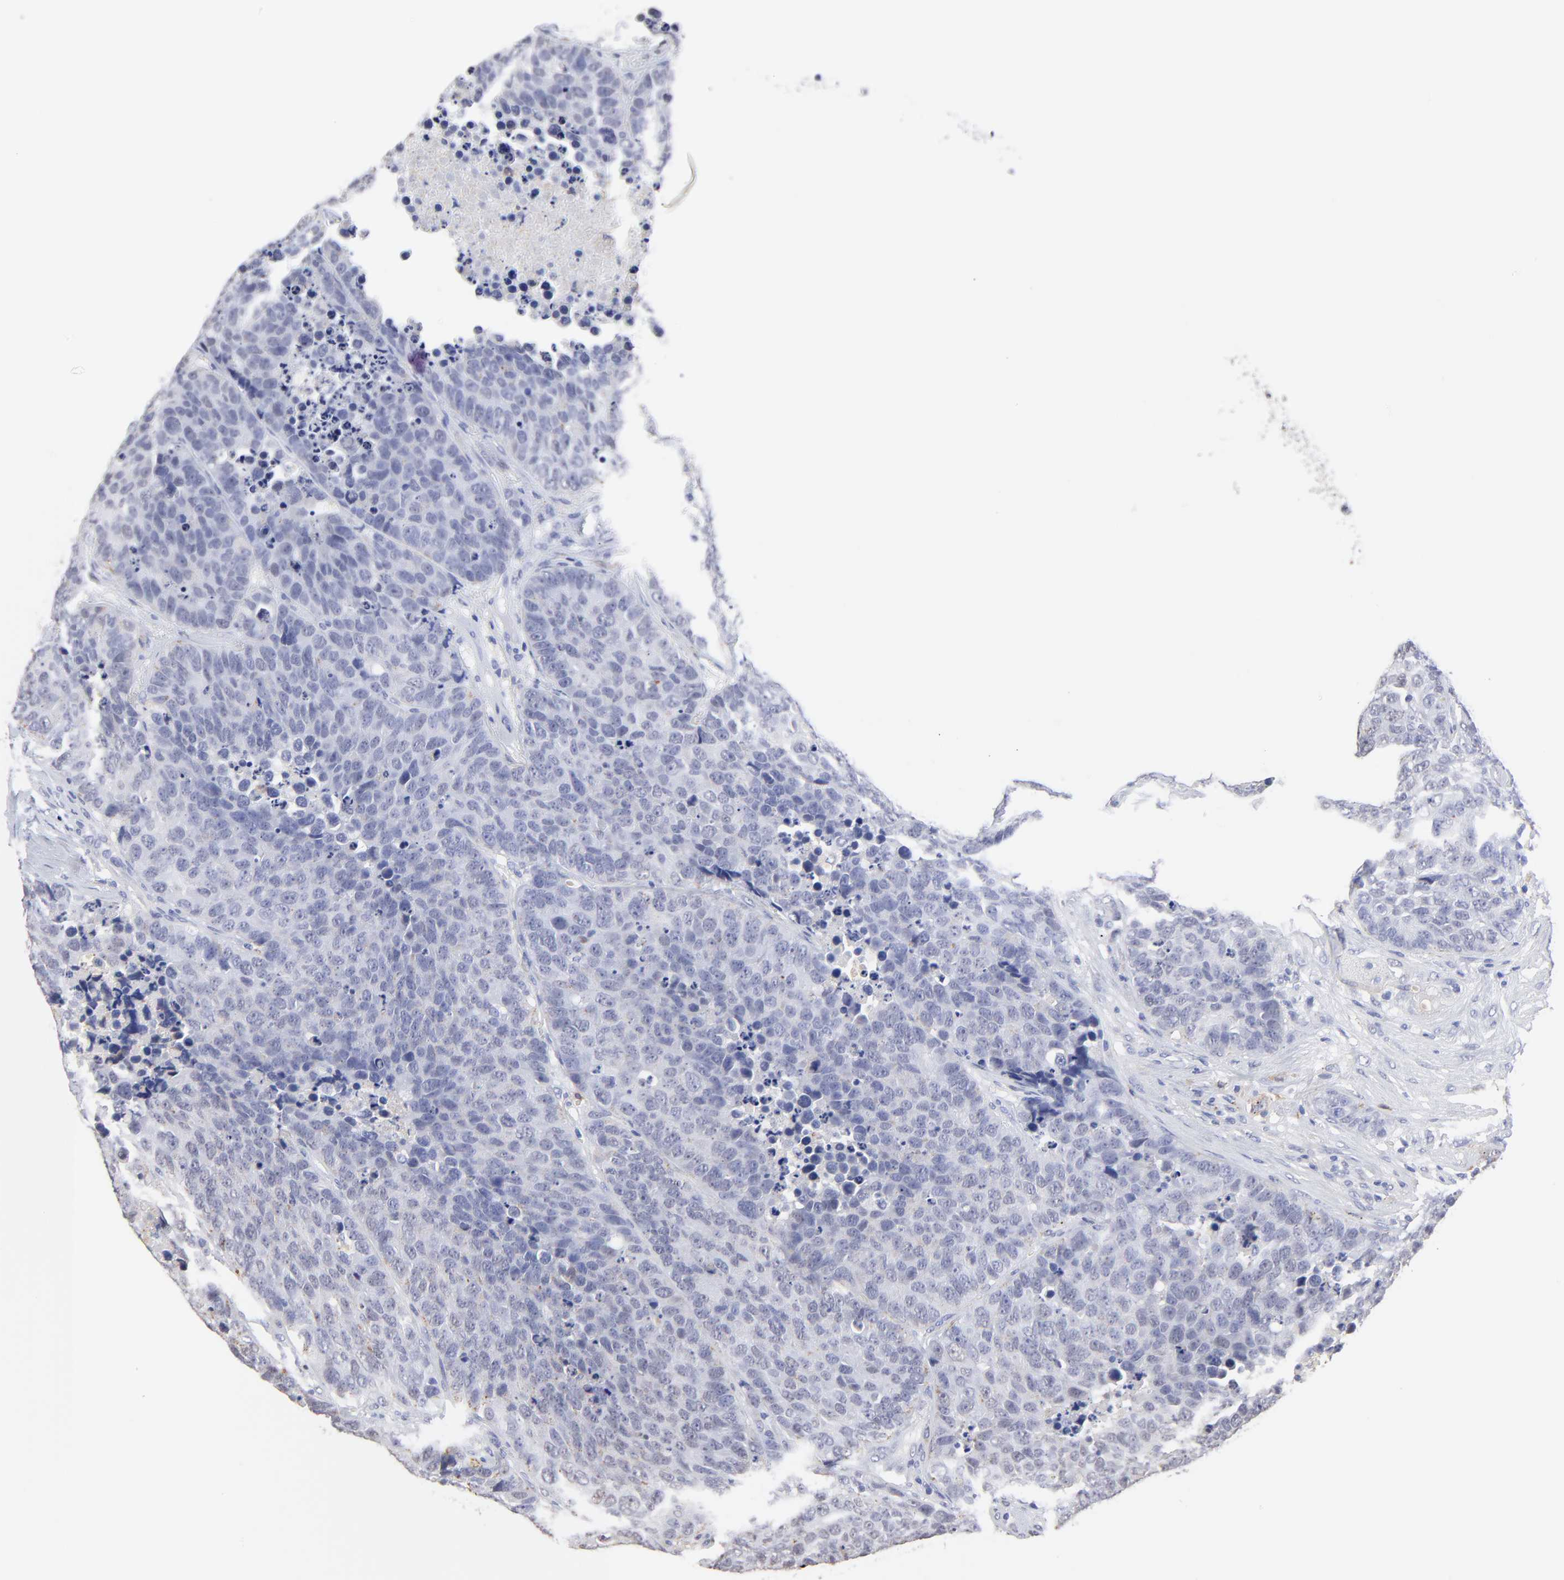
{"staining": {"intensity": "negative", "quantity": "none", "location": "none"}, "tissue": "carcinoid", "cell_type": "Tumor cells", "image_type": "cancer", "snomed": [{"axis": "morphology", "description": "Carcinoid, malignant, NOS"}, {"axis": "topography", "description": "Lung"}], "caption": "Malignant carcinoid stained for a protein using immunohistochemistry (IHC) reveals no positivity tumor cells.", "gene": "SMARCA1", "patient": {"sex": "male", "age": 60}}